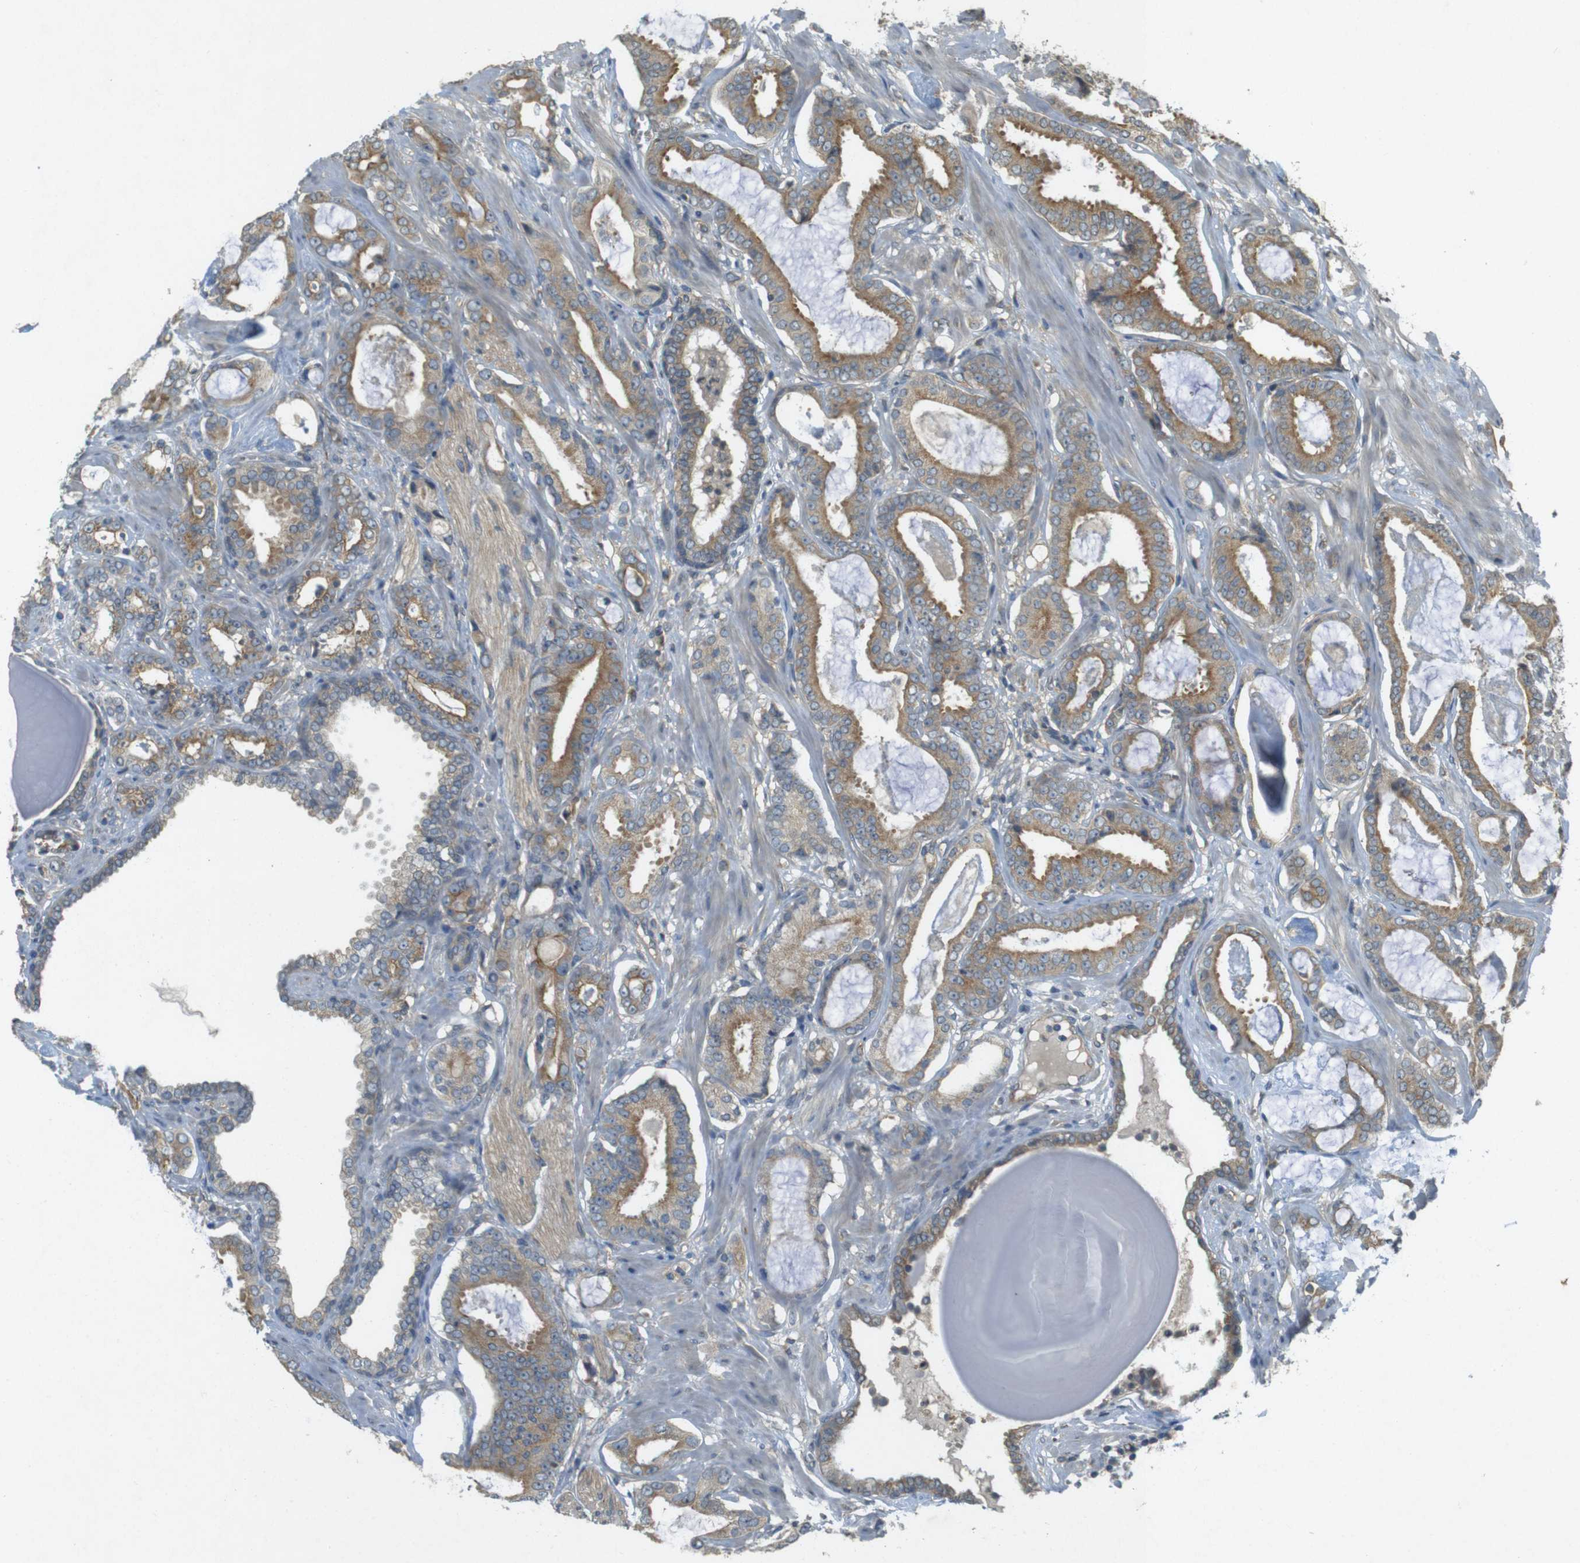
{"staining": {"intensity": "moderate", "quantity": ">75%", "location": "cytoplasmic/membranous"}, "tissue": "prostate cancer", "cell_type": "Tumor cells", "image_type": "cancer", "snomed": [{"axis": "morphology", "description": "Adenocarcinoma, Low grade"}, {"axis": "topography", "description": "Prostate"}], "caption": "A histopathology image of human prostate cancer (low-grade adenocarcinoma) stained for a protein shows moderate cytoplasmic/membranous brown staining in tumor cells. The staining was performed using DAB (3,3'-diaminobenzidine), with brown indicating positive protein expression. Nuclei are stained blue with hematoxylin.", "gene": "KIF5B", "patient": {"sex": "male", "age": 53}}